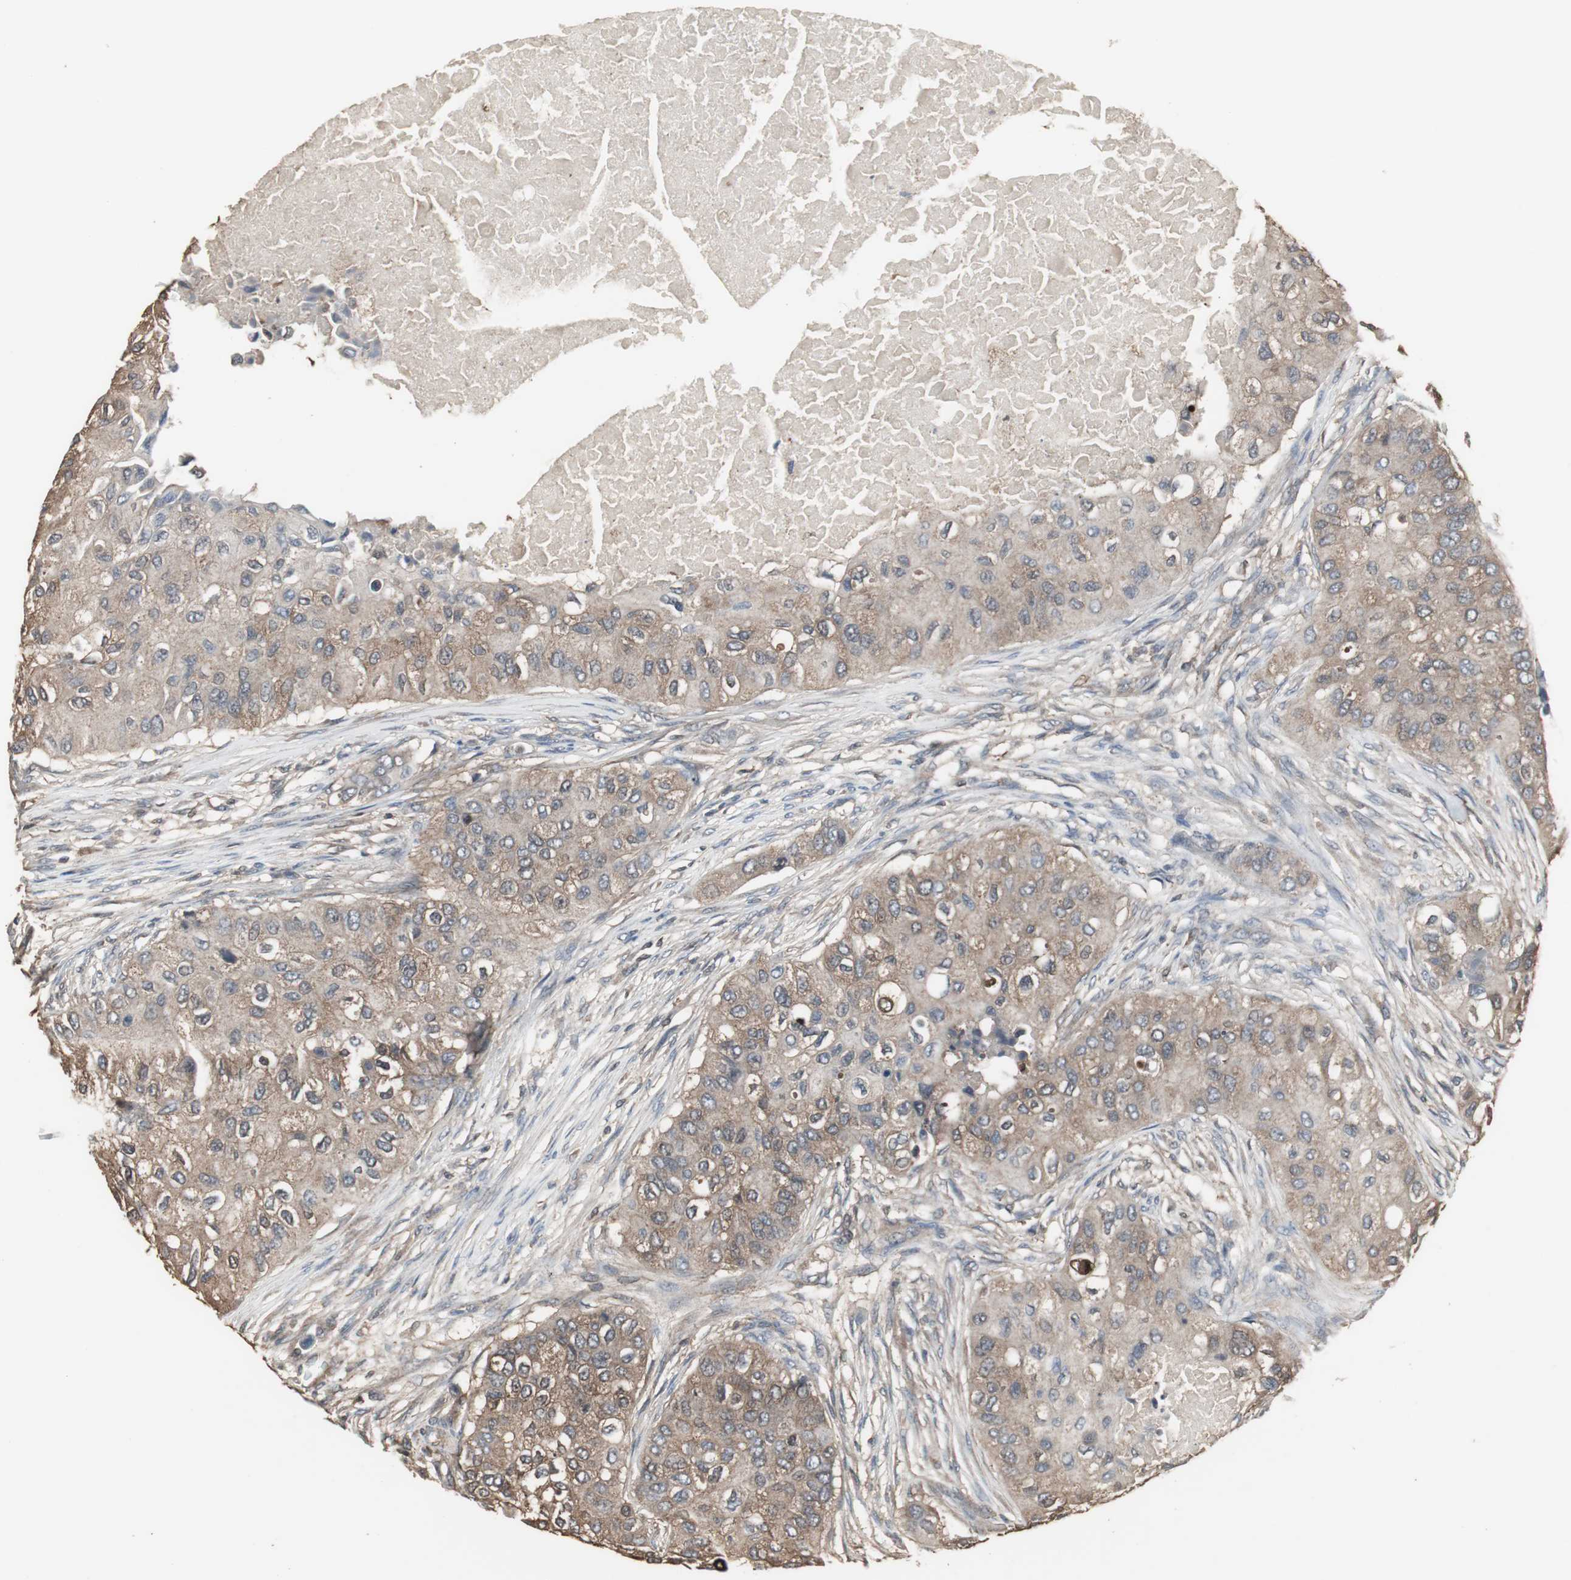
{"staining": {"intensity": "weak", "quantity": ">75%", "location": "cytoplasmic/membranous"}, "tissue": "breast cancer", "cell_type": "Tumor cells", "image_type": "cancer", "snomed": [{"axis": "morphology", "description": "Normal tissue, NOS"}, {"axis": "morphology", "description": "Duct carcinoma"}, {"axis": "topography", "description": "Breast"}], "caption": "A high-resolution histopathology image shows IHC staining of breast cancer (infiltrating ductal carcinoma), which shows weak cytoplasmic/membranous positivity in about >75% of tumor cells.", "gene": "HPRT1", "patient": {"sex": "female", "age": 49}}